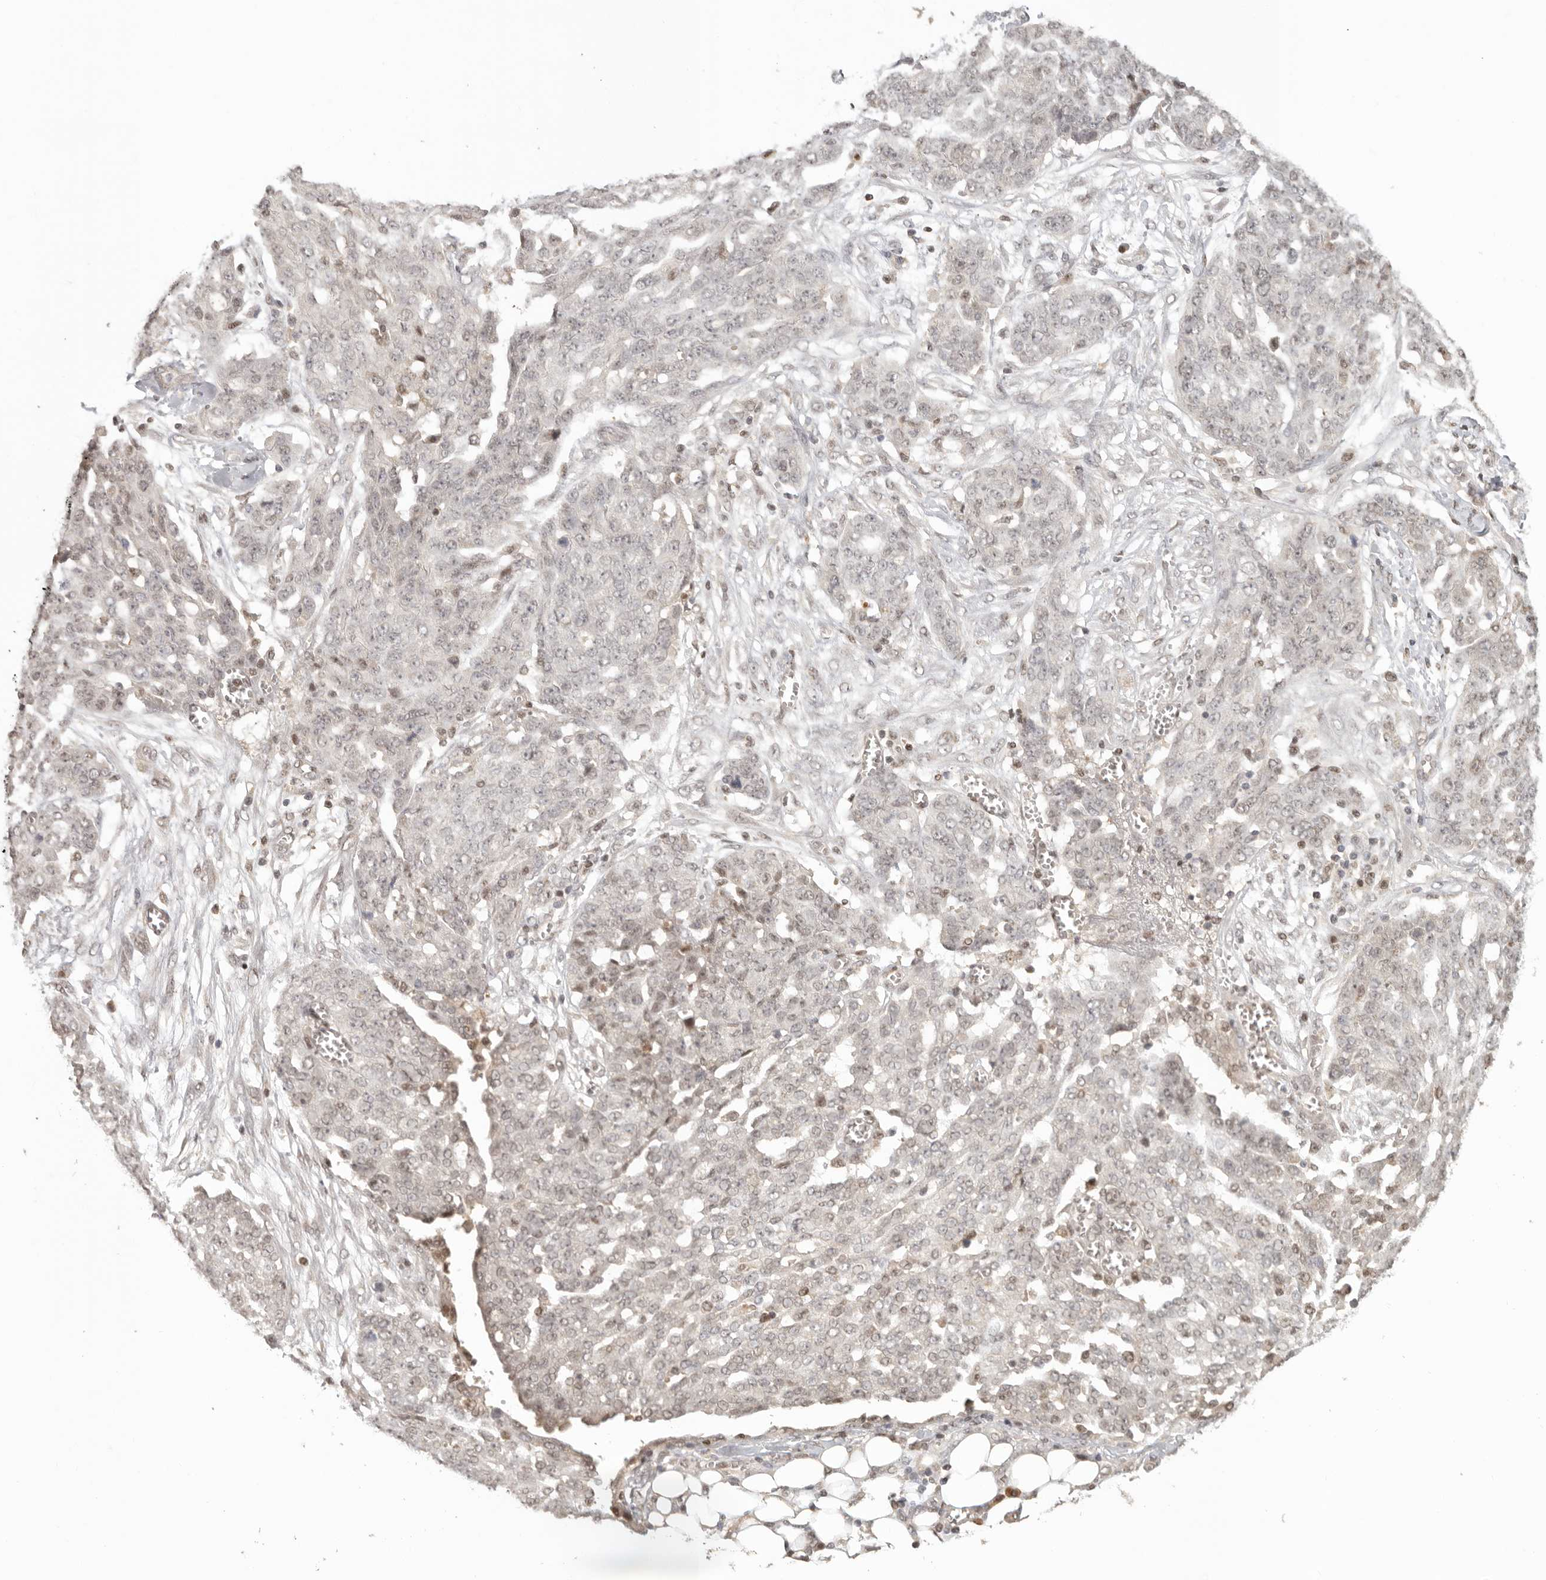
{"staining": {"intensity": "weak", "quantity": "<25%", "location": "nuclear"}, "tissue": "ovarian cancer", "cell_type": "Tumor cells", "image_type": "cancer", "snomed": [{"axis": "morphology", "description": "Cystadenocarcinoma, serous, NOS"}, {"axis": "topography", "description": "Soft tissue"}, {"axis": "topography", "description": "Ovary"}], "caption": "Immunohistochemistry (IHC) of human serous cystadenocarcinoma (ovarian) displays no positivity in tumor cells.", "gene": "PSMA5", "patient": {"sex": "female", "age": 57}}